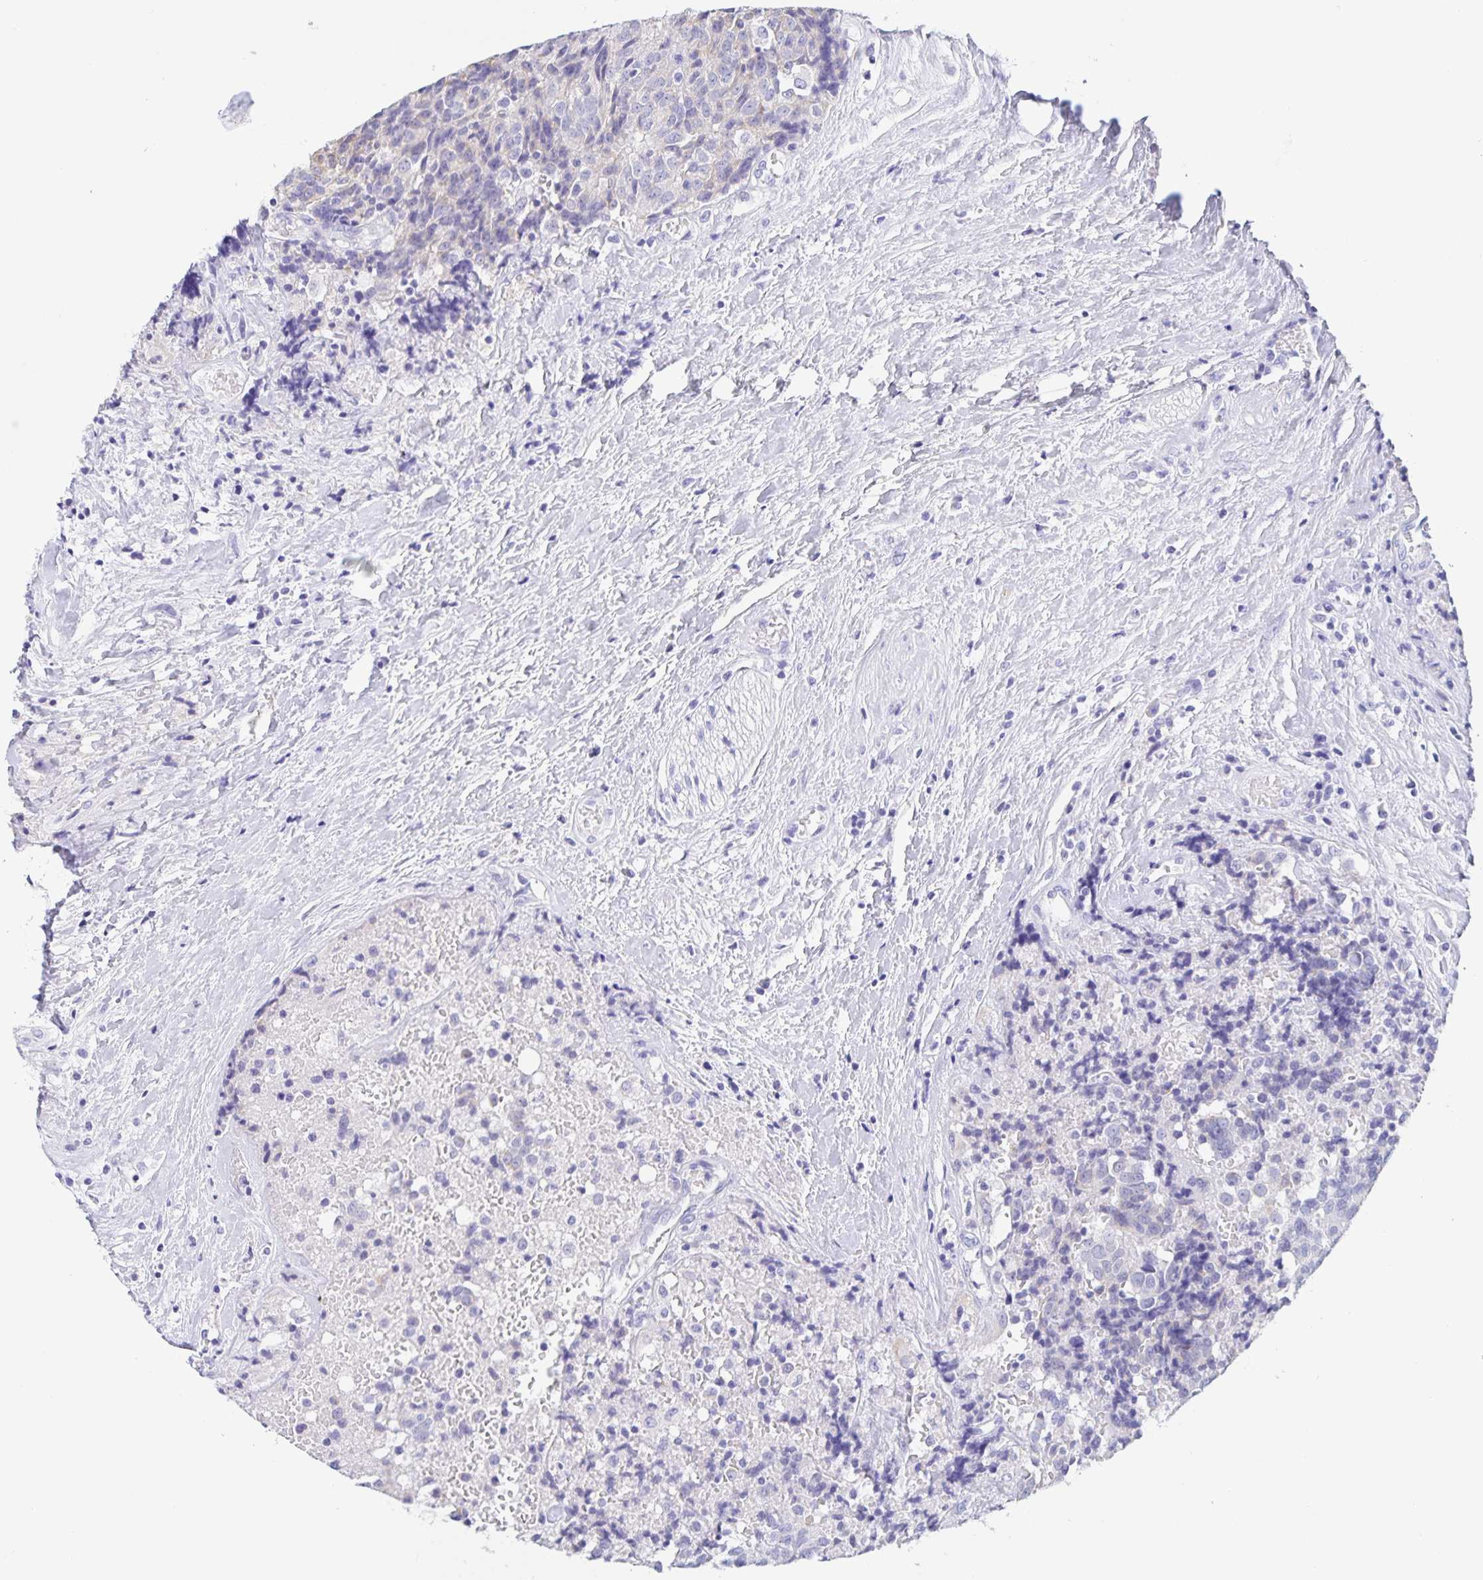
{"staining": {"intensity": "negative", "quantity": "none", "location": "none"}, "tissue": "prostate cancer", "cell_type": "Tumor cells", "image_type": "cancer", "snomed": [{"axis": "morphology", "description": "Adenocarcinoma, High grade"}, {"axis": "topography", "description": "Prostate and seminal vesicle, NOS"}], "caption": "Adenocarcinoma (high-grade) (prostate) stained for a protein using immunohistochemistry reveals no positivity tumor cells.", "gene": "DMBT1", "patient": {"sex": "male", "age": 60}}